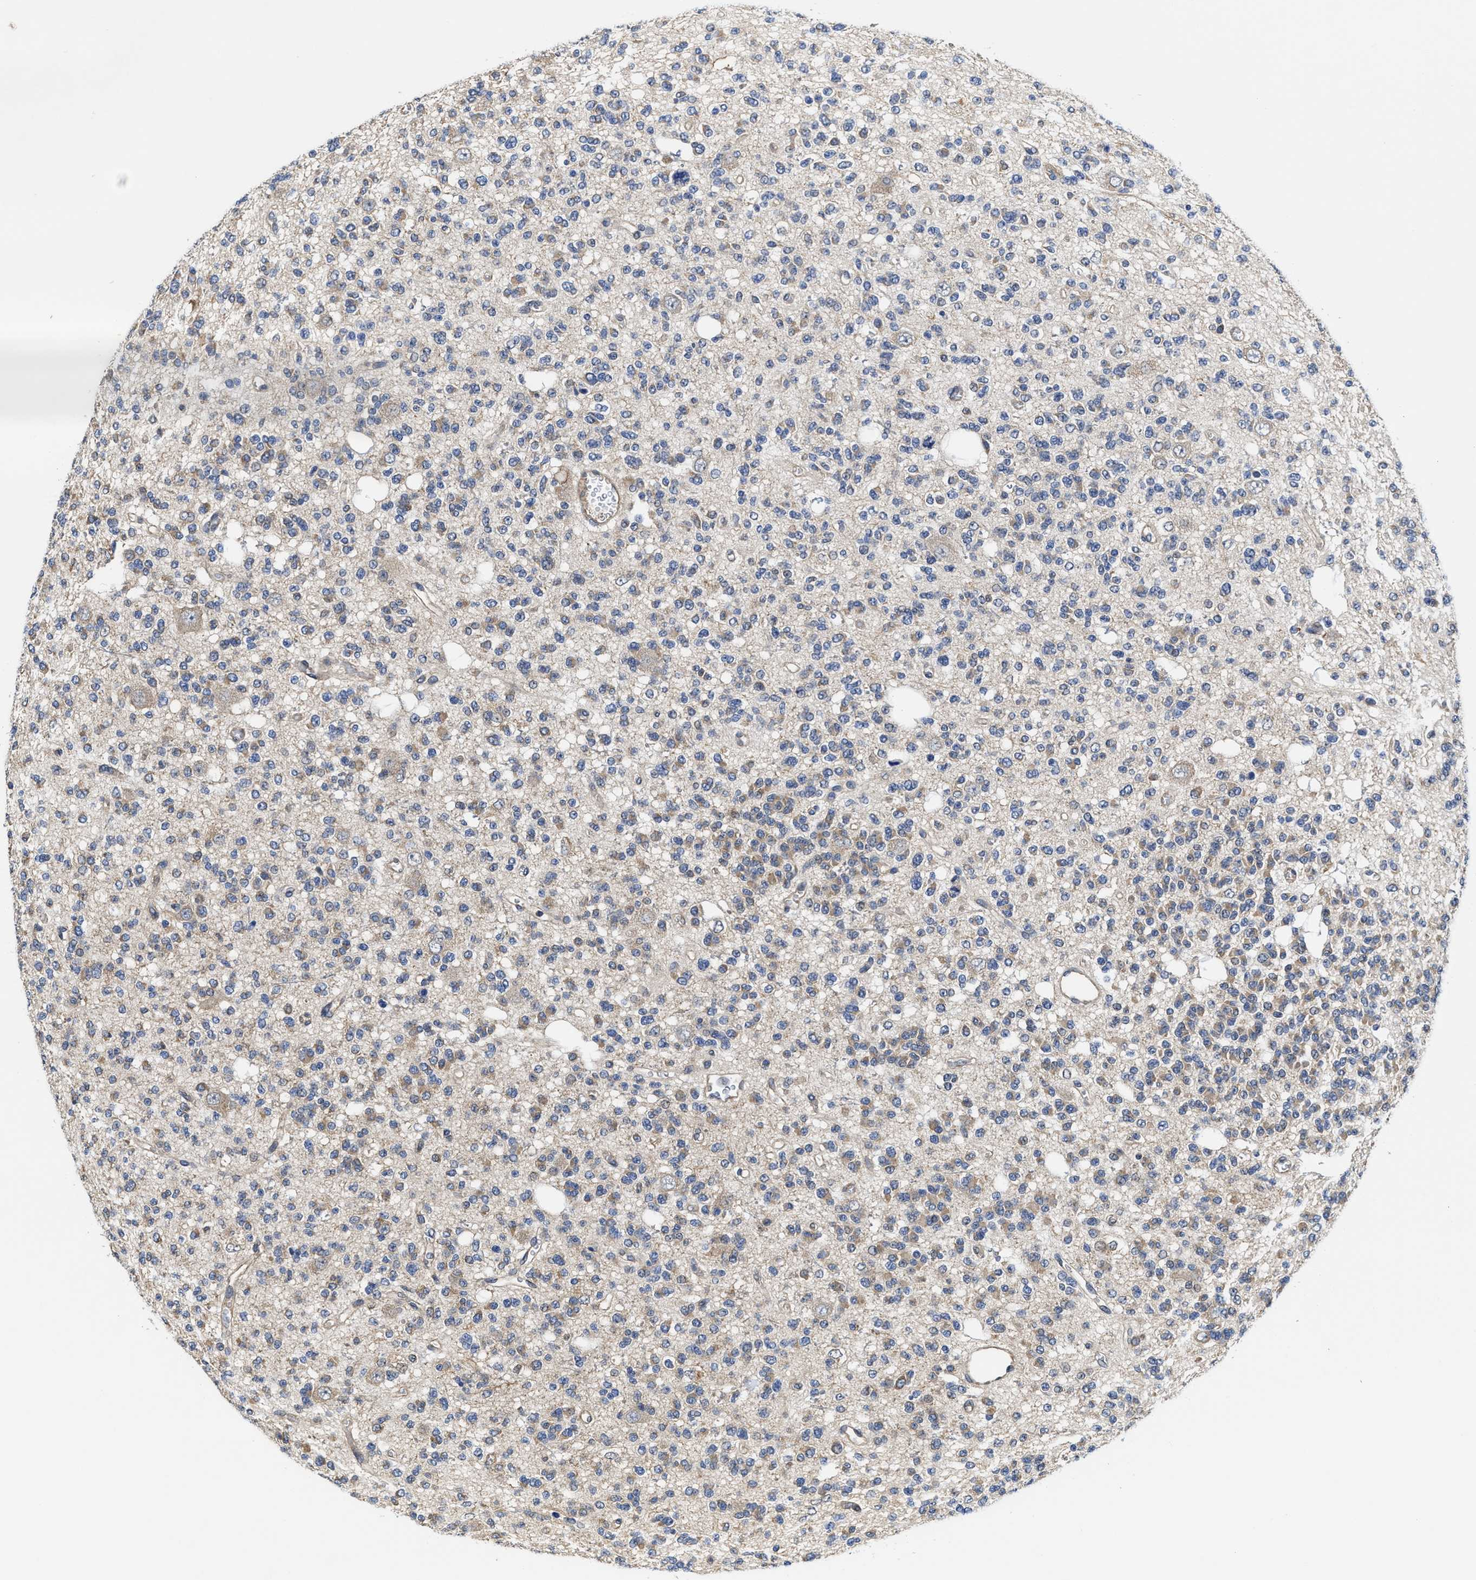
{"staining": {"intensity": "moderate", "quantity": "<25%", "location": "cytoplasmic/membranous"}, "tissue": "glioma", "cell_type": "Tumor cells", "image_type": "cancer", "snomed": [{"axis": "morphology", "description": "Glioma, malignant, Low grade"}, {"axis": "topography", "description": "Brain"}], "caption": "IHC (DAB) staining of human glioma displays moderate cytoplasmic/membranous protein staining in approximately <25% of tumor cells.", "gene": "TRAF6", "patient": {"sex": "male", "age": 38}}